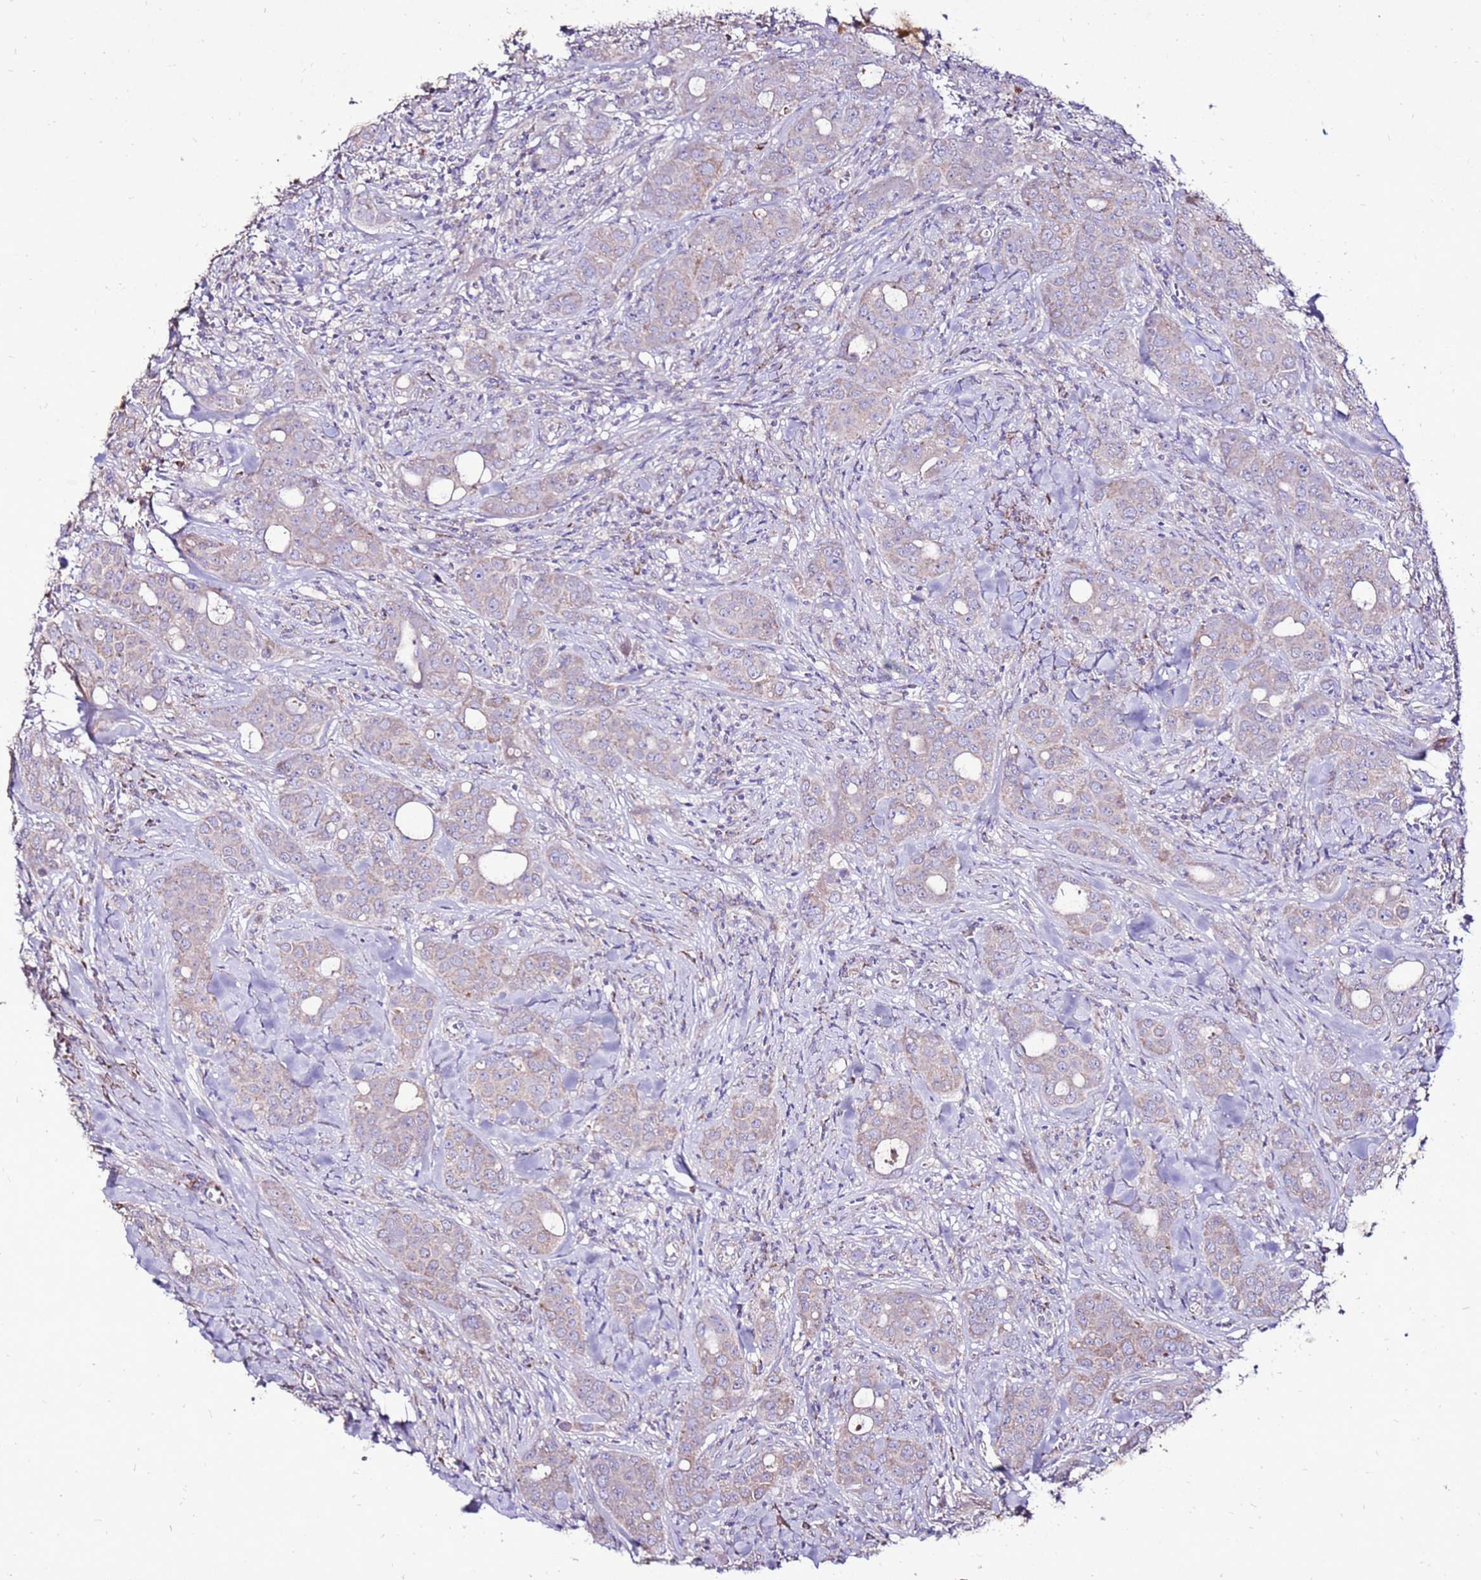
{"staining": {"intensity": "weak", "quantity": ">75%", "location": "cytoplasmic/membranous"}, "tissue": "breast cancer", "cell_type": "Tumor cells", "image_type": "cancer", "snomed": [{"axis": "morphology", "description": "Duct carcinoma"}, {"axis": "topography", "description": "Breast"}], "caption": "Immunohistochemistry (DAB (3,3'-diaminobenzidine)) staining of breast cancer (infiltrating ductal carcinoma) demonstrates weak cytoplasmic/membranous protein expression in about >75% of tumor cells.", "gene": "TMEM106C", "patient": {"sex": "female", "age": 43}}